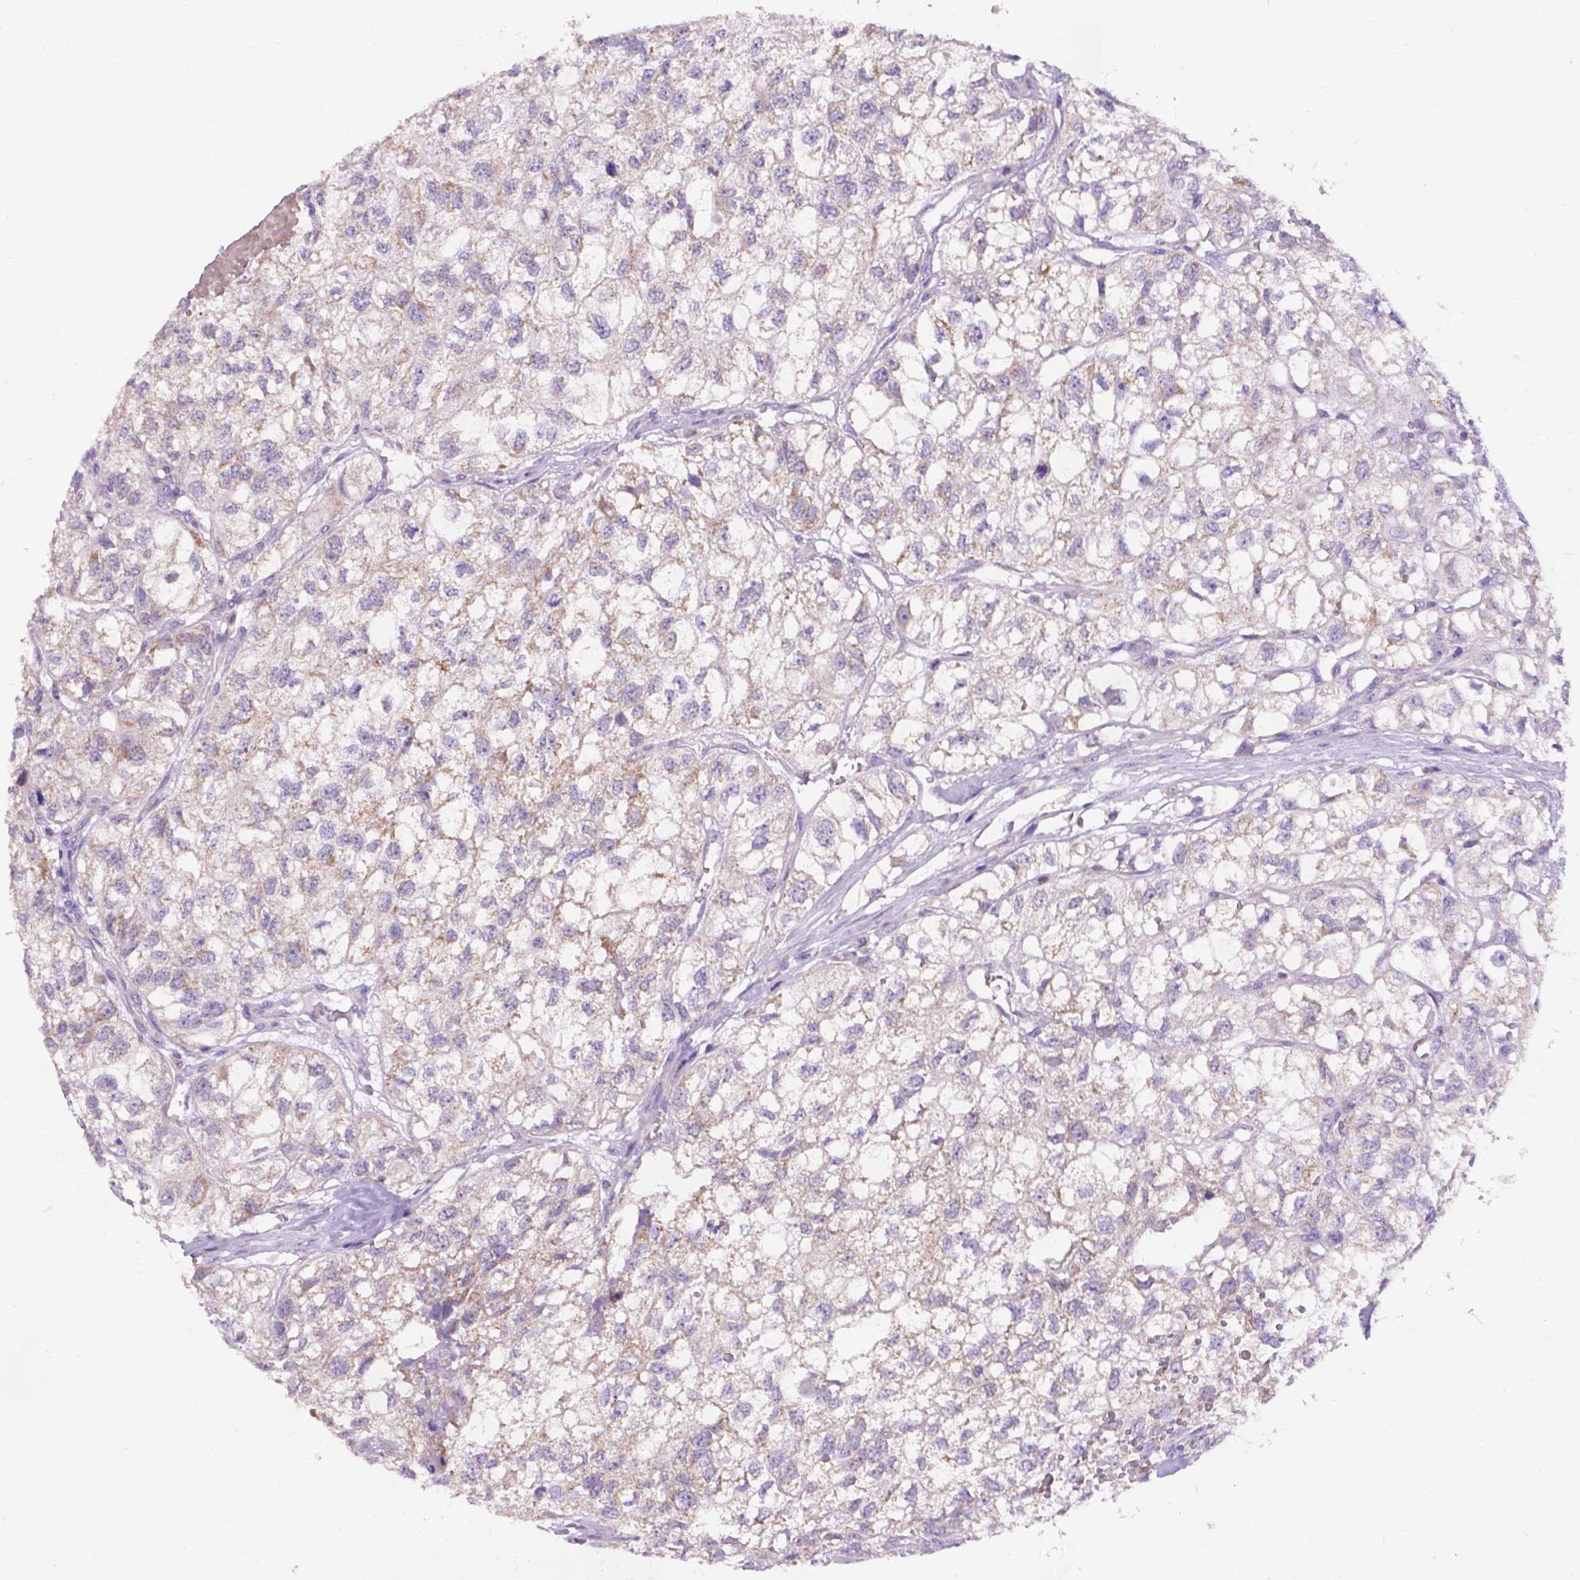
{"staining": {"intensity": "weak", "quantity": ">75%", "location": "cytoplasmic/membranous"}, "tissue": "renal cancer", "cell_type": "Tumor cells", "image_type": "cancer", "snomed": [{"axis": "morphology", "description": "Adenocarcinoma, NOS"}, {"axis": "topography", "description": "Kidney"}], "caption": "An IHC histopathology image of neoplastic tissue is shown. Protein staining in brown highlights weak cytoplasmic/membranous positivity in renal cancer within tumor cells.", "gene": "L2HGDH", "patient": {"sex": "male", "age": 56}}